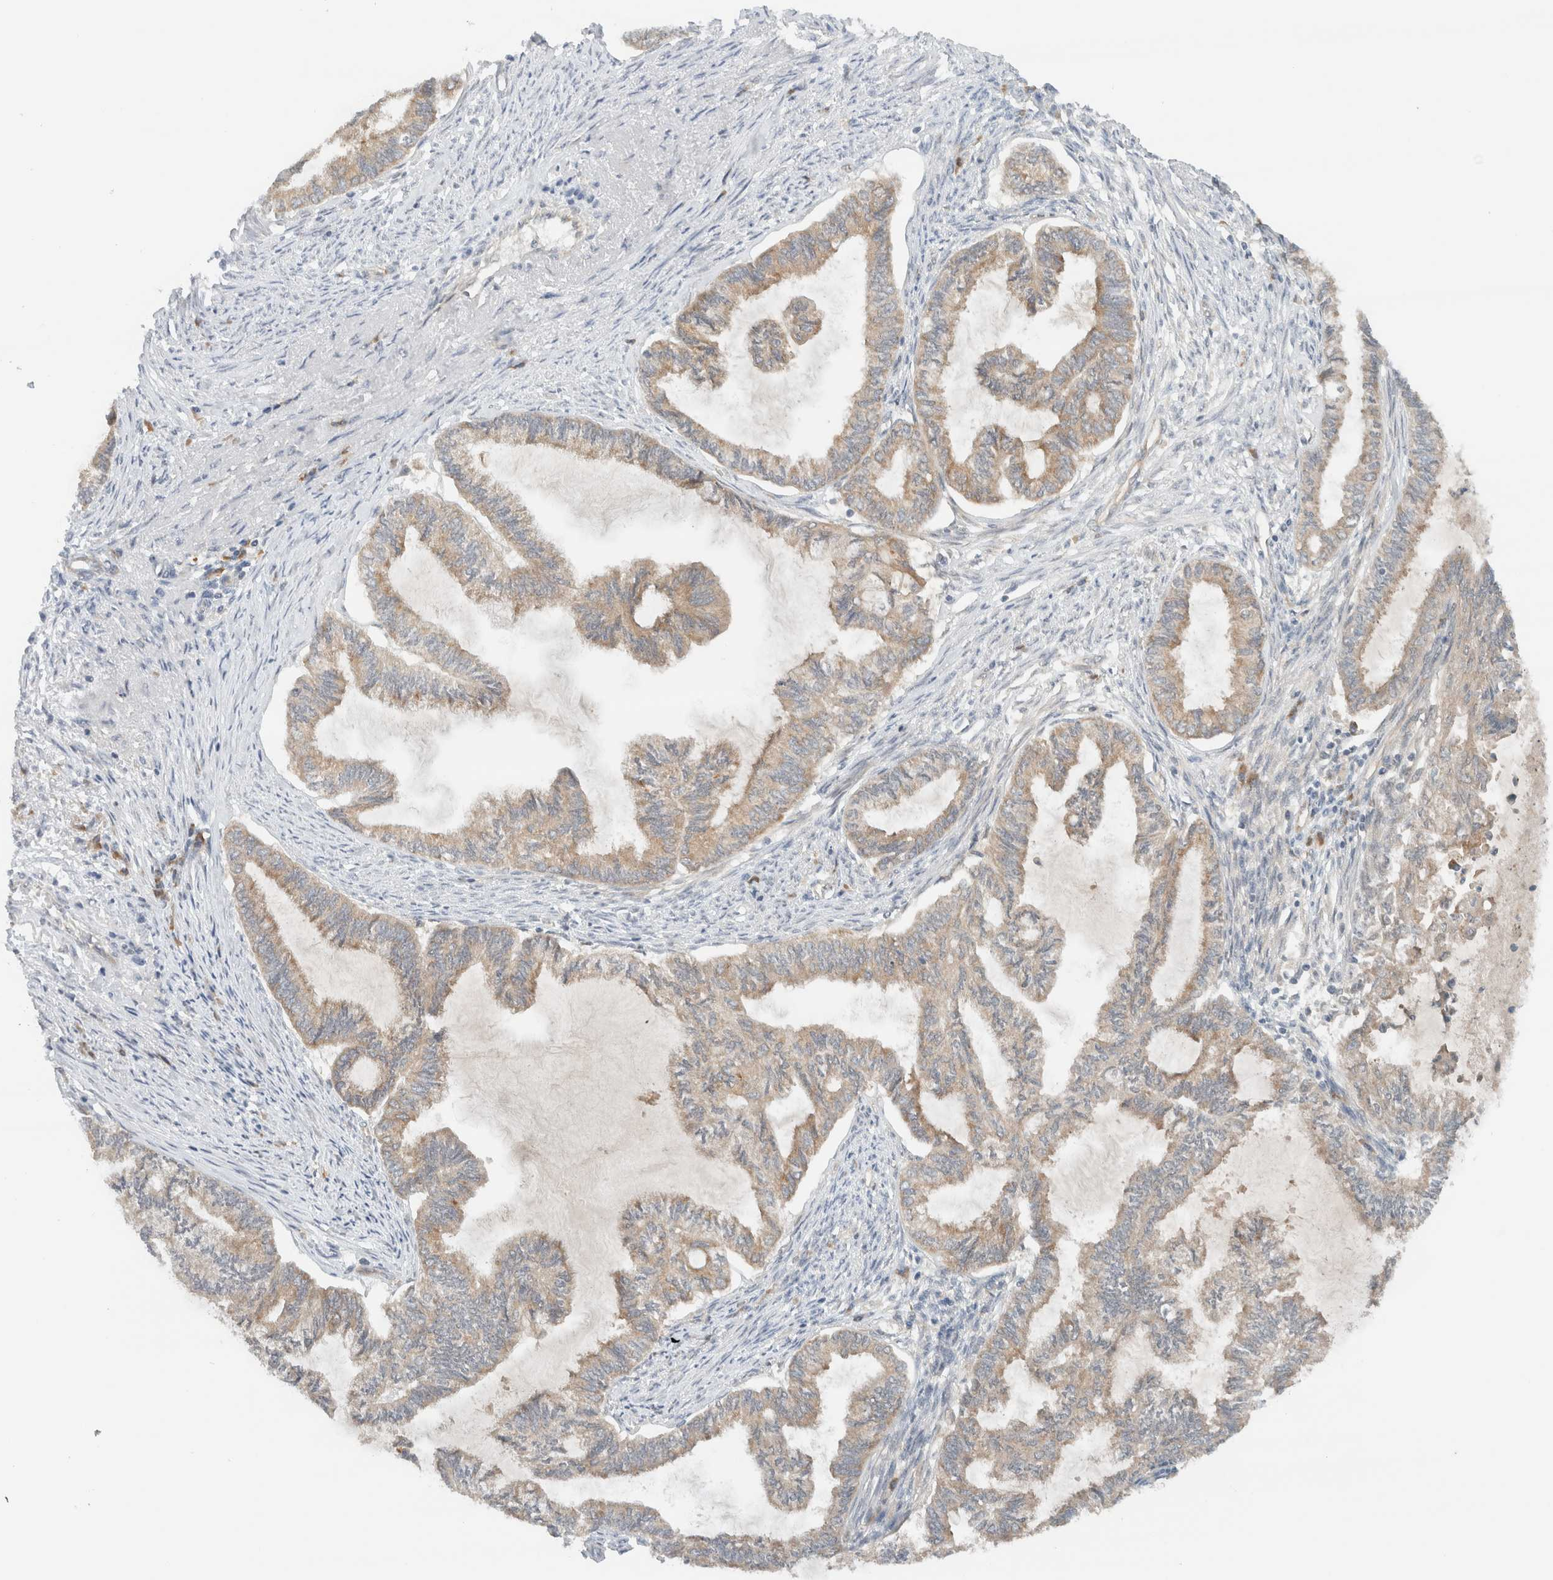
{"staining": {"intensity": "moderate", "quantity": ">75%", "location": "cytoplasmic/membranous"}, "tissue": "endometrial cancer", "cell_type": "Tumor cells", "image_type": "cancer", "snomed": [{"axis": "morphology", "description": "Adenocarcinoma, NOS"}, {"axis": "topography", "description": "Endometrium"}], "caption": "Brown immunohistochemical staining in endometrial cancer (adenocarcinoma) demonstrates moderate cytoplasmic/membranous expression in about >75% of tumor cells.", "gene": "ARFGEF2", "patient": {"sex": "female", "age": 86}}